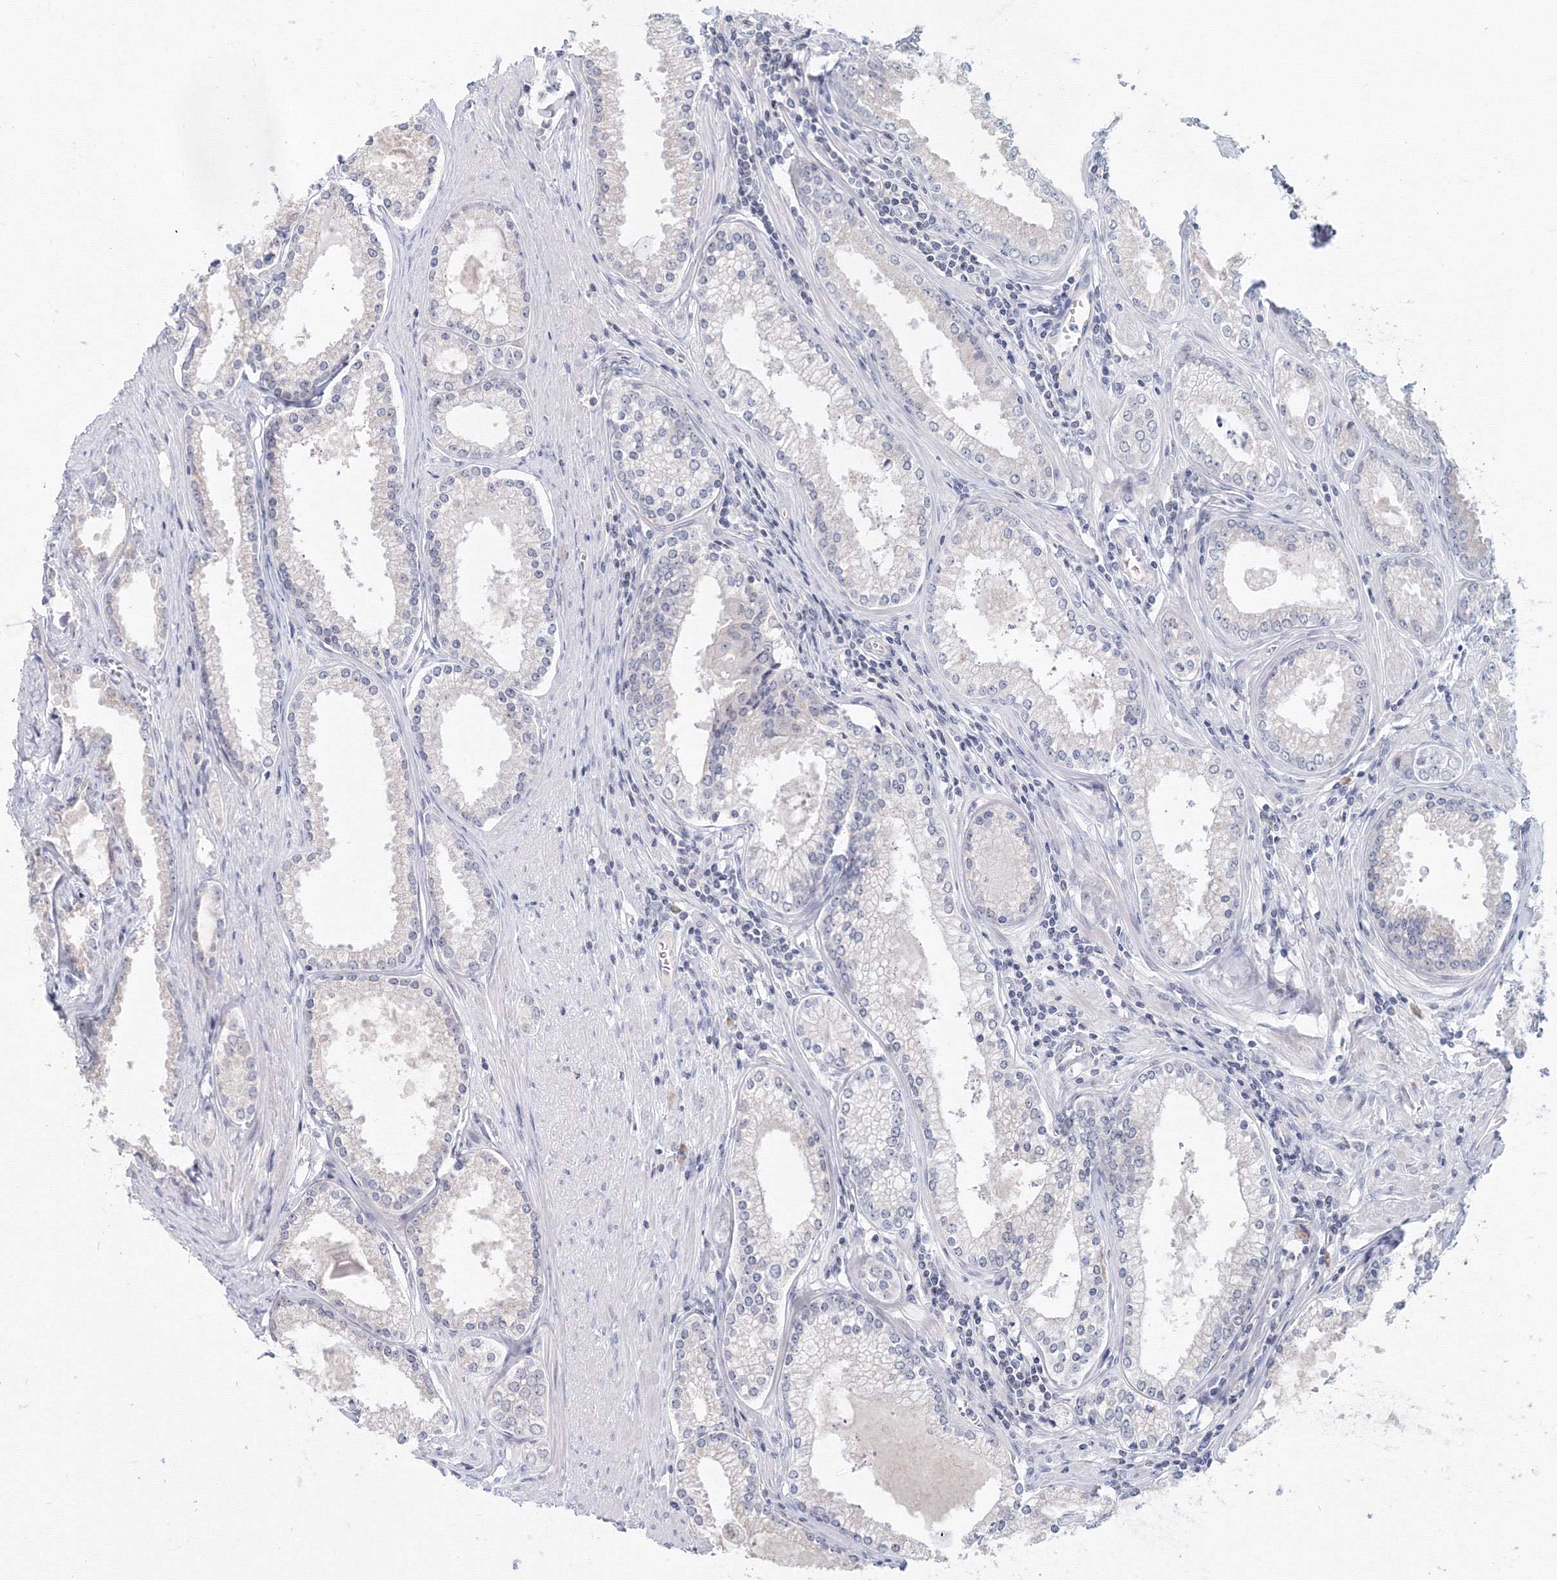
{"staining": {"intensity": "negative", "quantity": "none", "location": "none"}, "tissue": "prostate cancer", "cell_type": "Tumor cells", "image_type": "cancer", "snomed": [{"axis": "morphology", "description": "Adenocarcinoma, High grade"}, {"axis": "topography", "description": "Prostate"}], "caption": "The immunohistochemistry image has no significant staining in tumor cells of prostate cancer tissue.", "gene": "SLC7A7", "patient": {"sex": "male", "age": 68}}